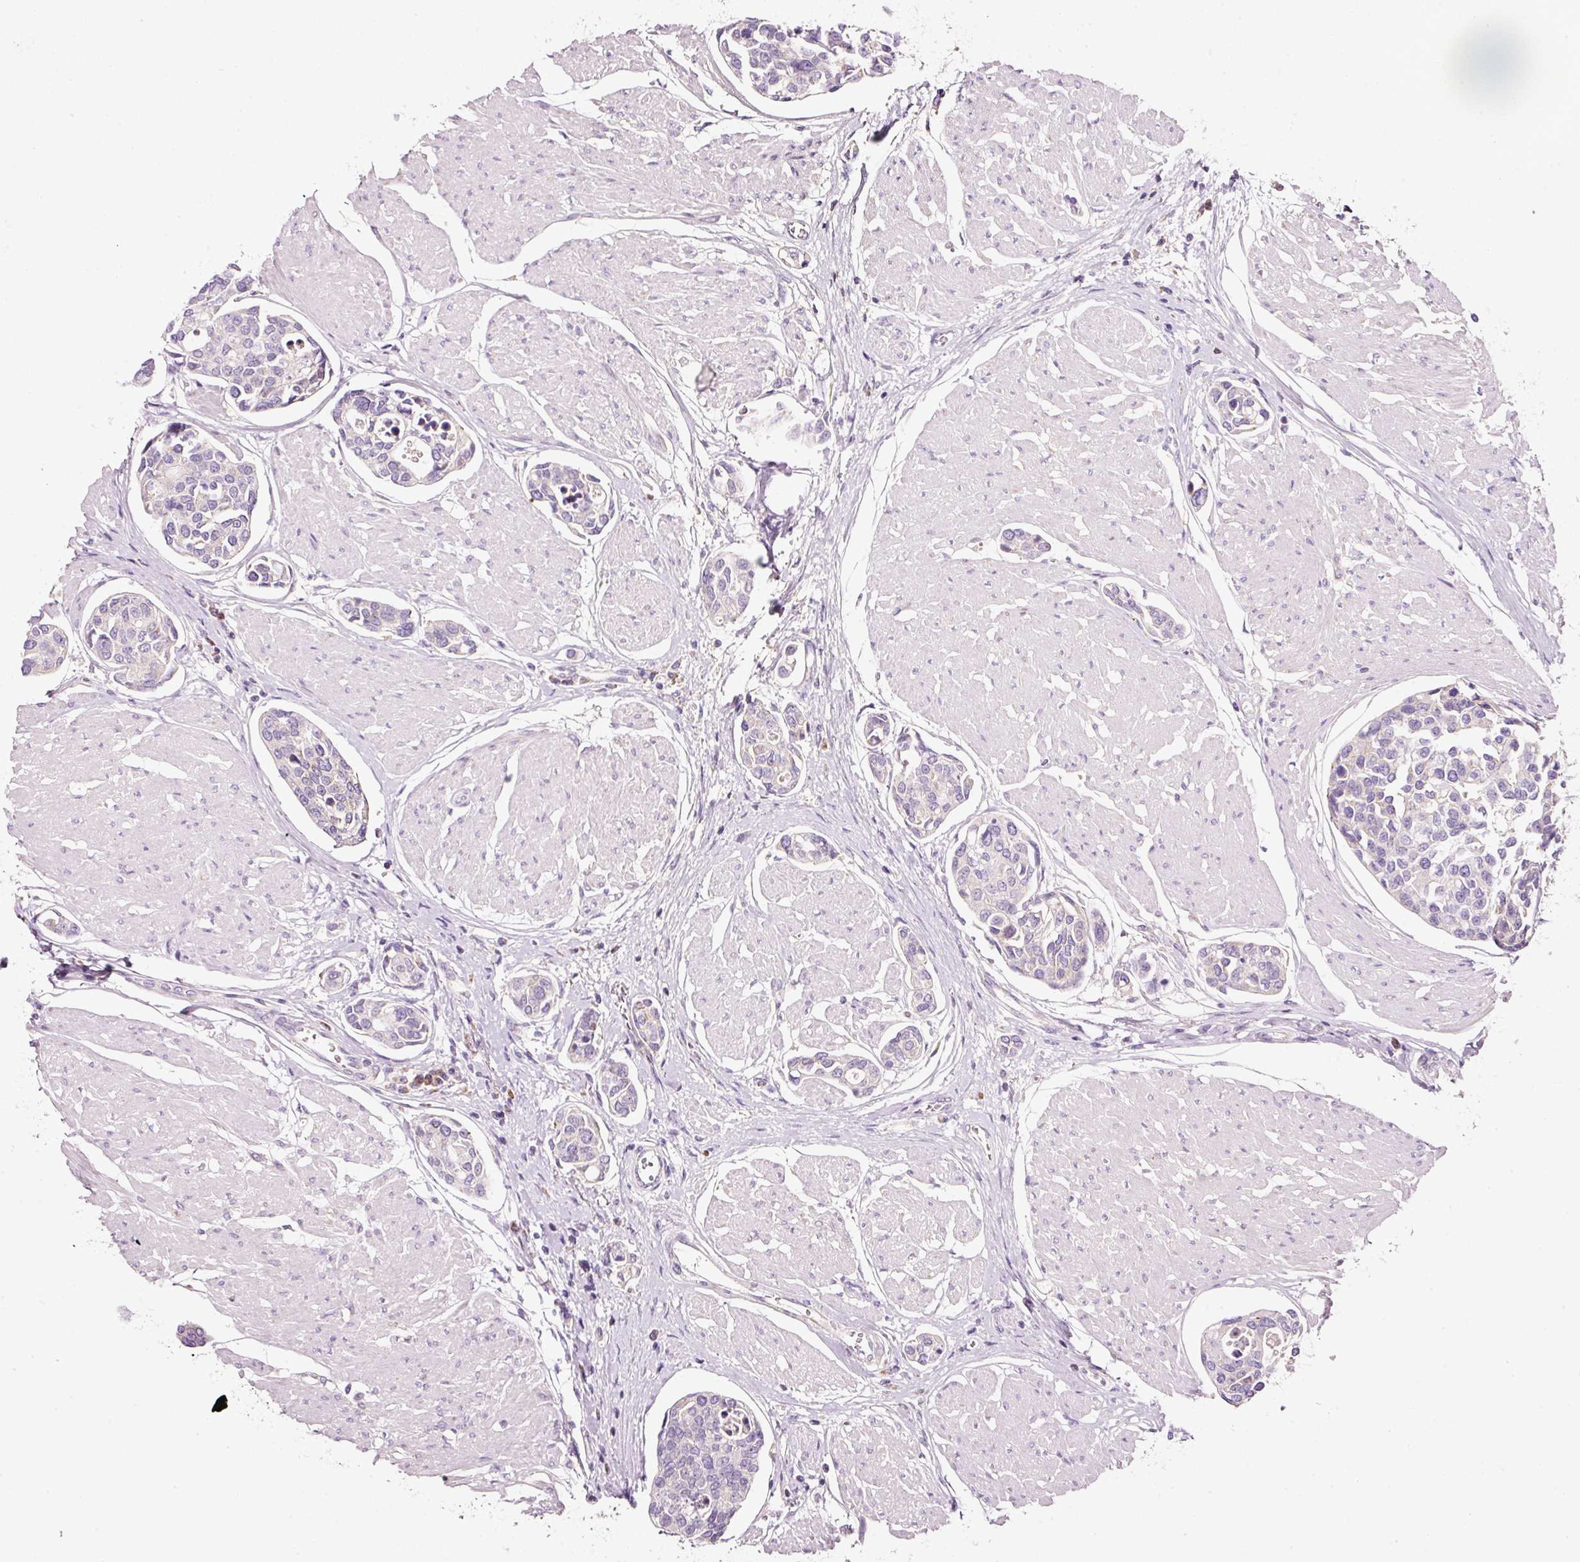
{"staining": {"intensity": "negative", "quantity": "none", "location": "none"}, "tissue": "urothelial cancer", "cell_type": "Tumor cells", "image_type": "cancer", "snomed": [{"axis": "morphology", "description": "Urothelial carcinoma, High grade"}, {"axis": "topography", "description": "Urinary bladder"}], "caption": "Immunohistochemistry (IHC) of urothelial carcinoma (high-grade) demonstrates no staining in tumor cells.", "gene": "NDUFA1", "patient": {"sex": "male", "age": 78}}